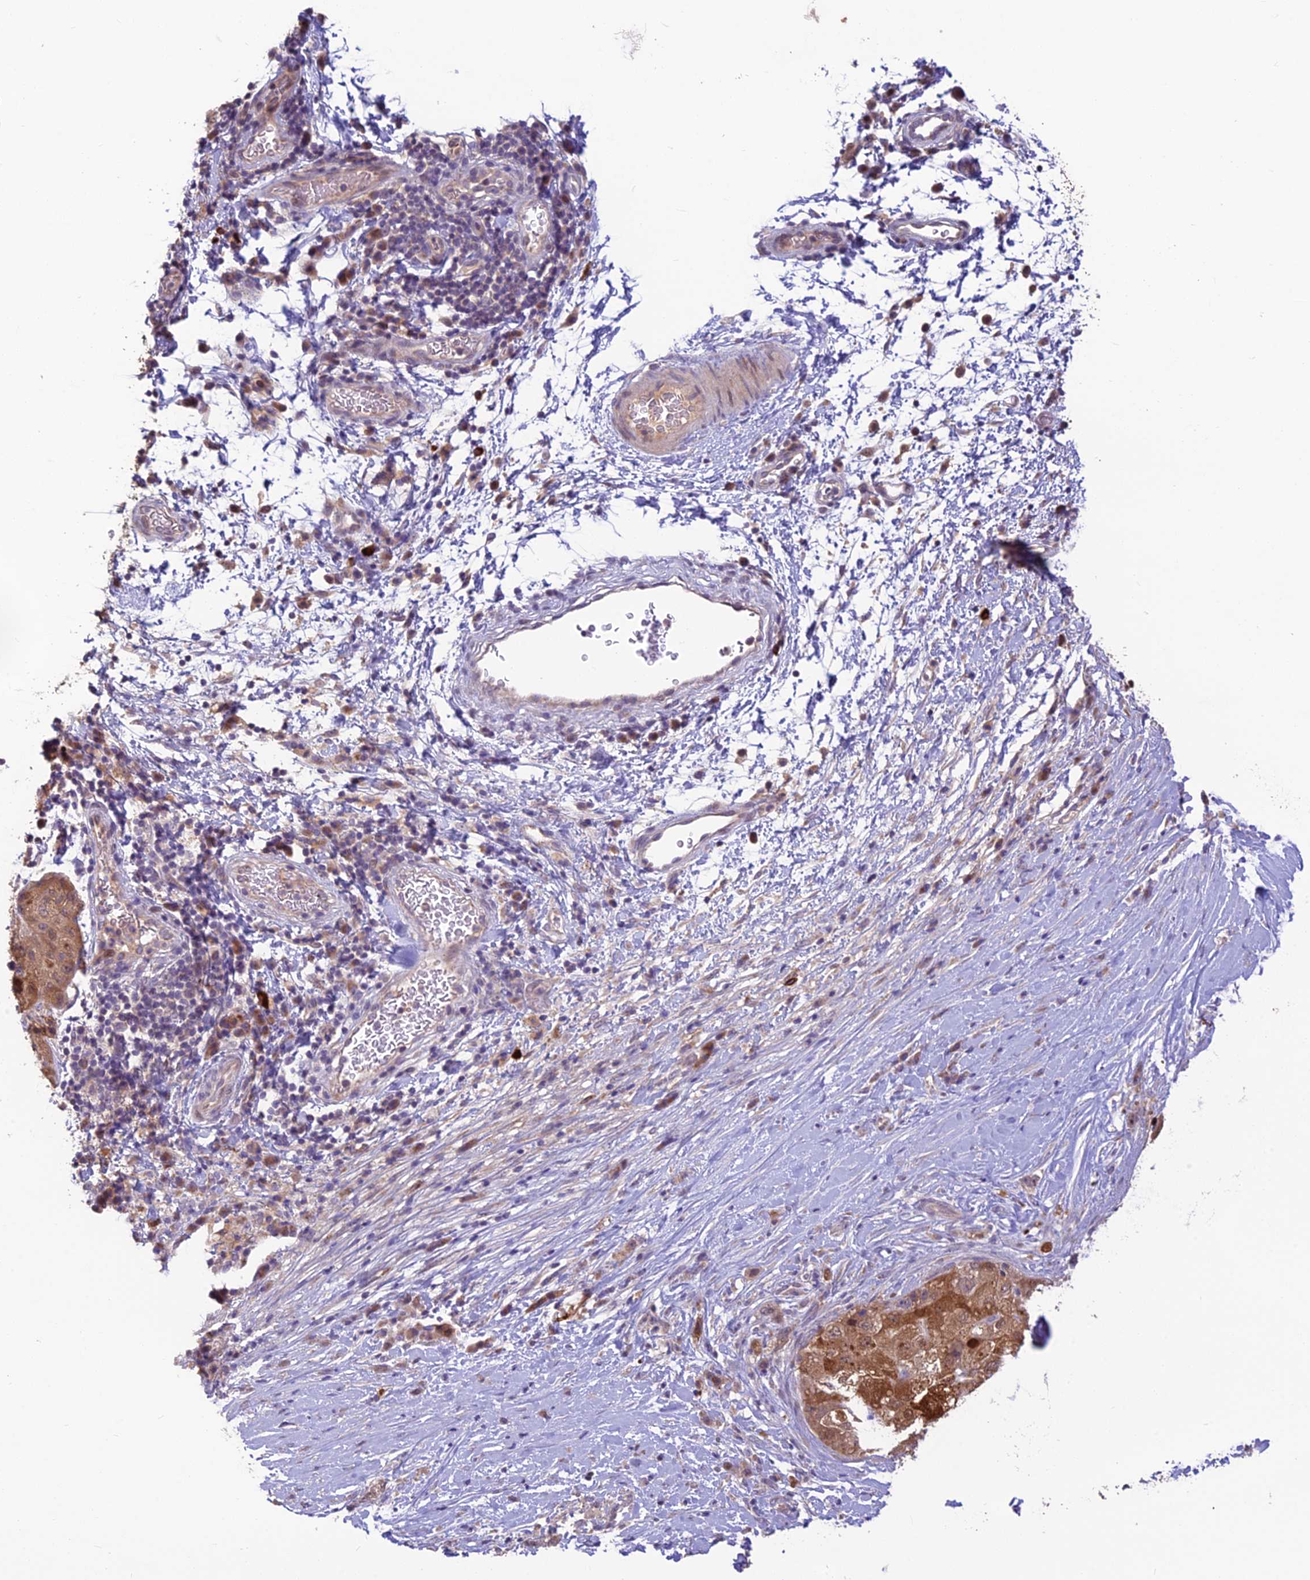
{"staining": {"intensity": "moderate", "quantity": ">75%", "location": "cytoplasmic/membranous,nuclear"}, "tissue": "liver cancer", "cell_type": "Tumor cells", "image_type": "cancer", "snomed": [{"axis": "morphology", "description": "Carcinoma, Hepatocellular, NOS"}, {"axis": "topography", "description": "Liver"}], "caption": "Immunohistochemical staining of liver cancer displays moderate cytoplasmic/membranous and nuclear protein positivity in about >75% of tumor cells.", "gene": "ASPDH", "patient": {"sex": "male", "age": 80}}